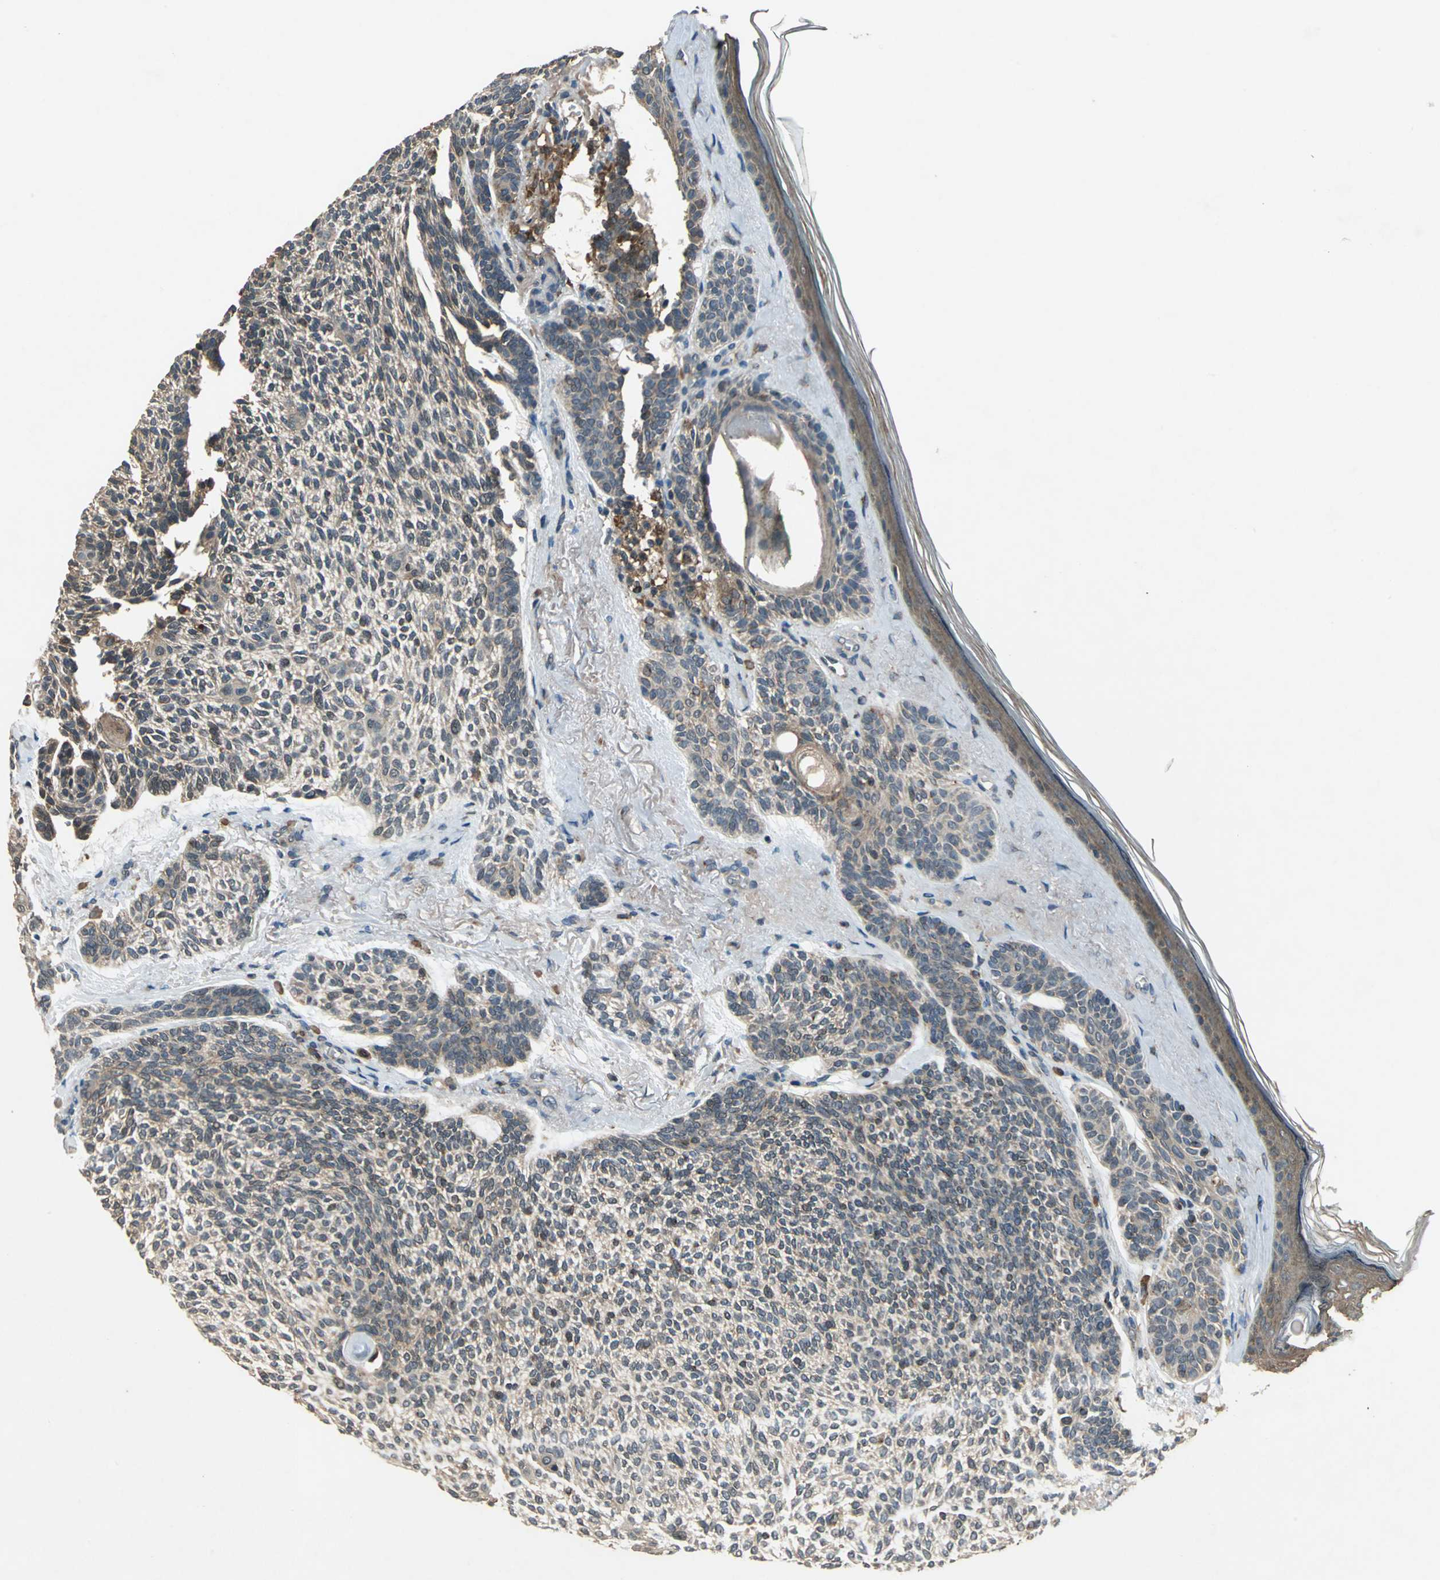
{"staining": {"intensity": "weak", "quantity": ">75%", "location": "cytoplasmic/membranous"}, "tissue": "skin cancer", "cell_type": "Tumor cells", "image_type": "cancer", "snomed": [{"axis": "morphology", "description": "Normal tissue, NOS"}, {"axis": "morphology", "description": "Basal cell carcinoma"}, {"axis": "topography", "description": "Skin"}], "caption": "Tumor cells display weak cytoplasmic/membranous positivity in about >75% of cells in skin basal cell carcinoma.", "gene": "NFKBIE", "patient": {"sex": "female", "age": 70}}